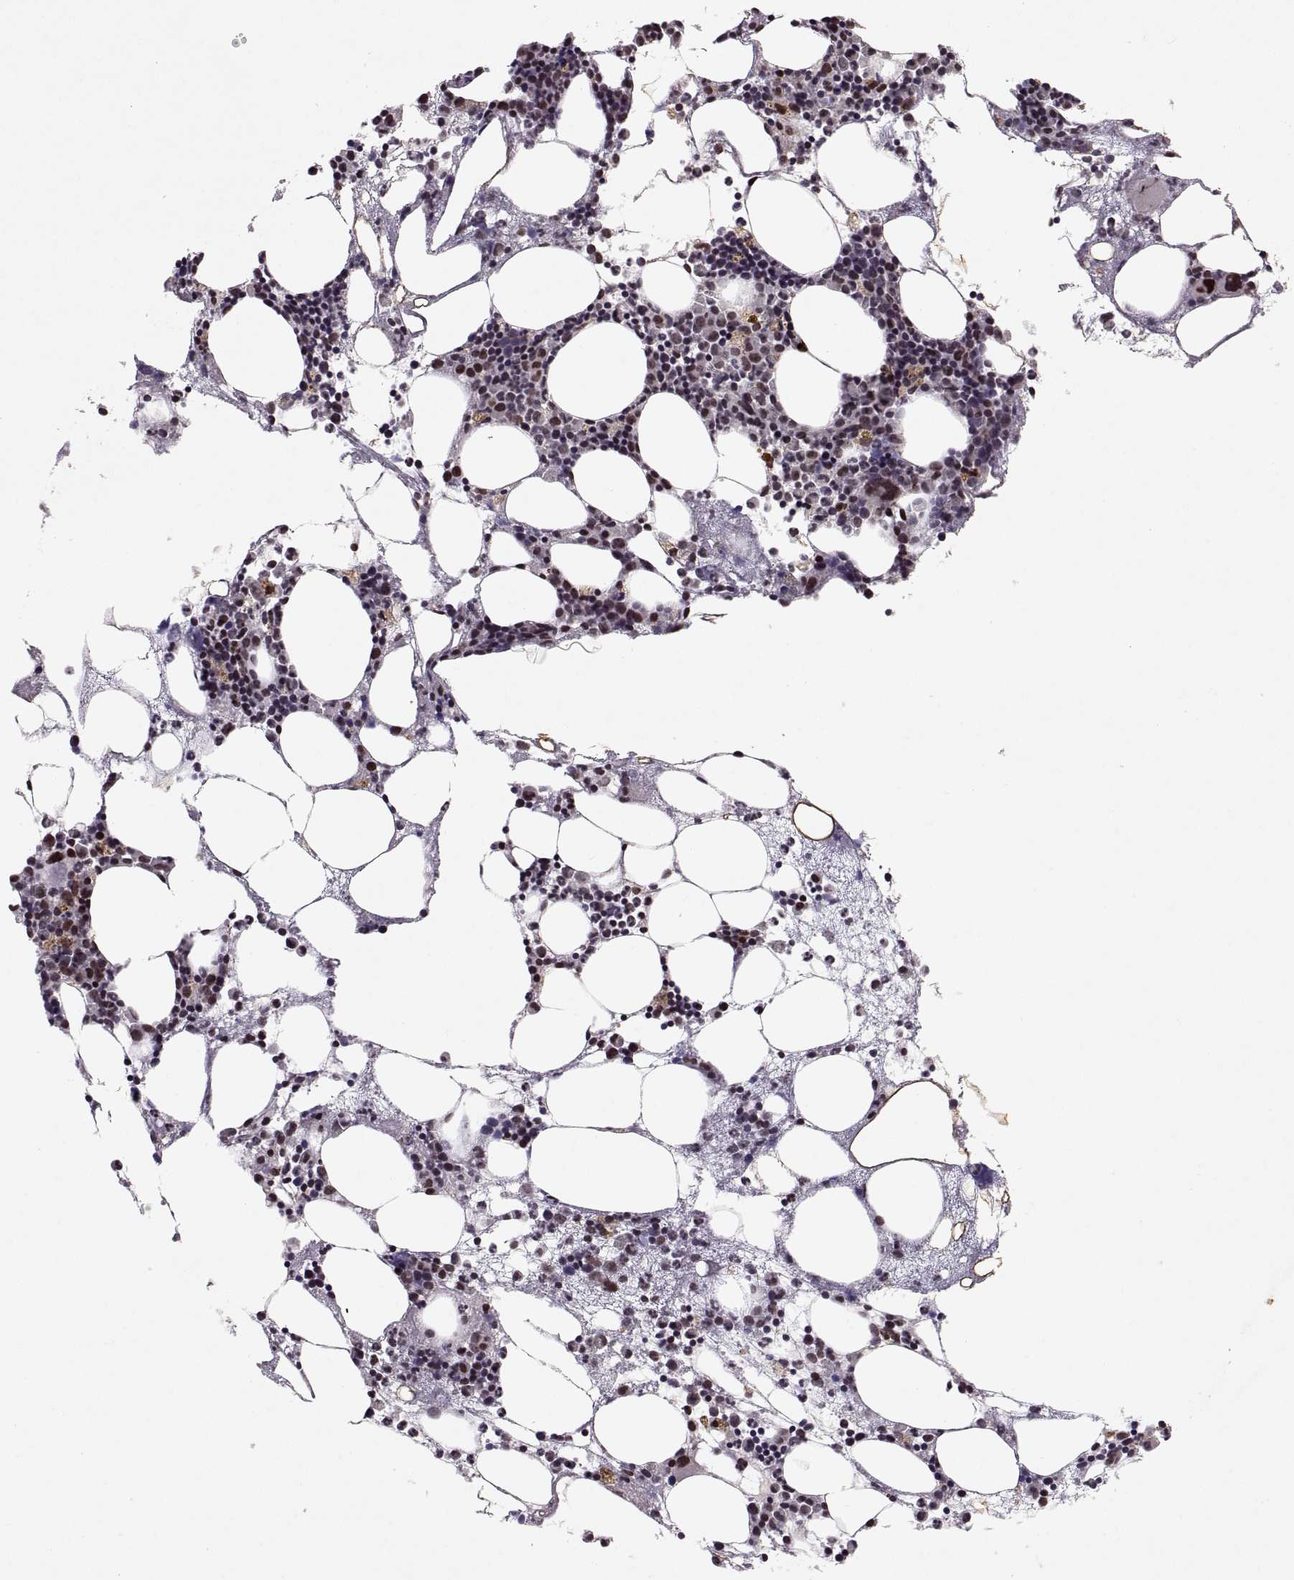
{"staining": {"intensity": "strong", "quantity": "25%-75%", "location": "nuclear"}, "tissue": "bone marrow", "cell_type": "Hematopoietic cells", "image_type": "normal", "snomed": [{"axis": "morphology", "description": "Normal tissue, NOS"}, {"axis": "topography", "description": "Bone marrow"}], "caption": "Immunohistochemical staining of normal human bone marrow shows 25%-75% levels of strong nuclear protein positivity in approximately 25%-75% of hematopoietic cells. The staining was performed using DAB (3,3'-diaminobenzidine) to visualize the protein expression in brown, while the nuclei were stained in blue with hematoxylin (Magnification: 20x).", "gene": "MT1E", "patient": {"sex": "male", "age": 54}}